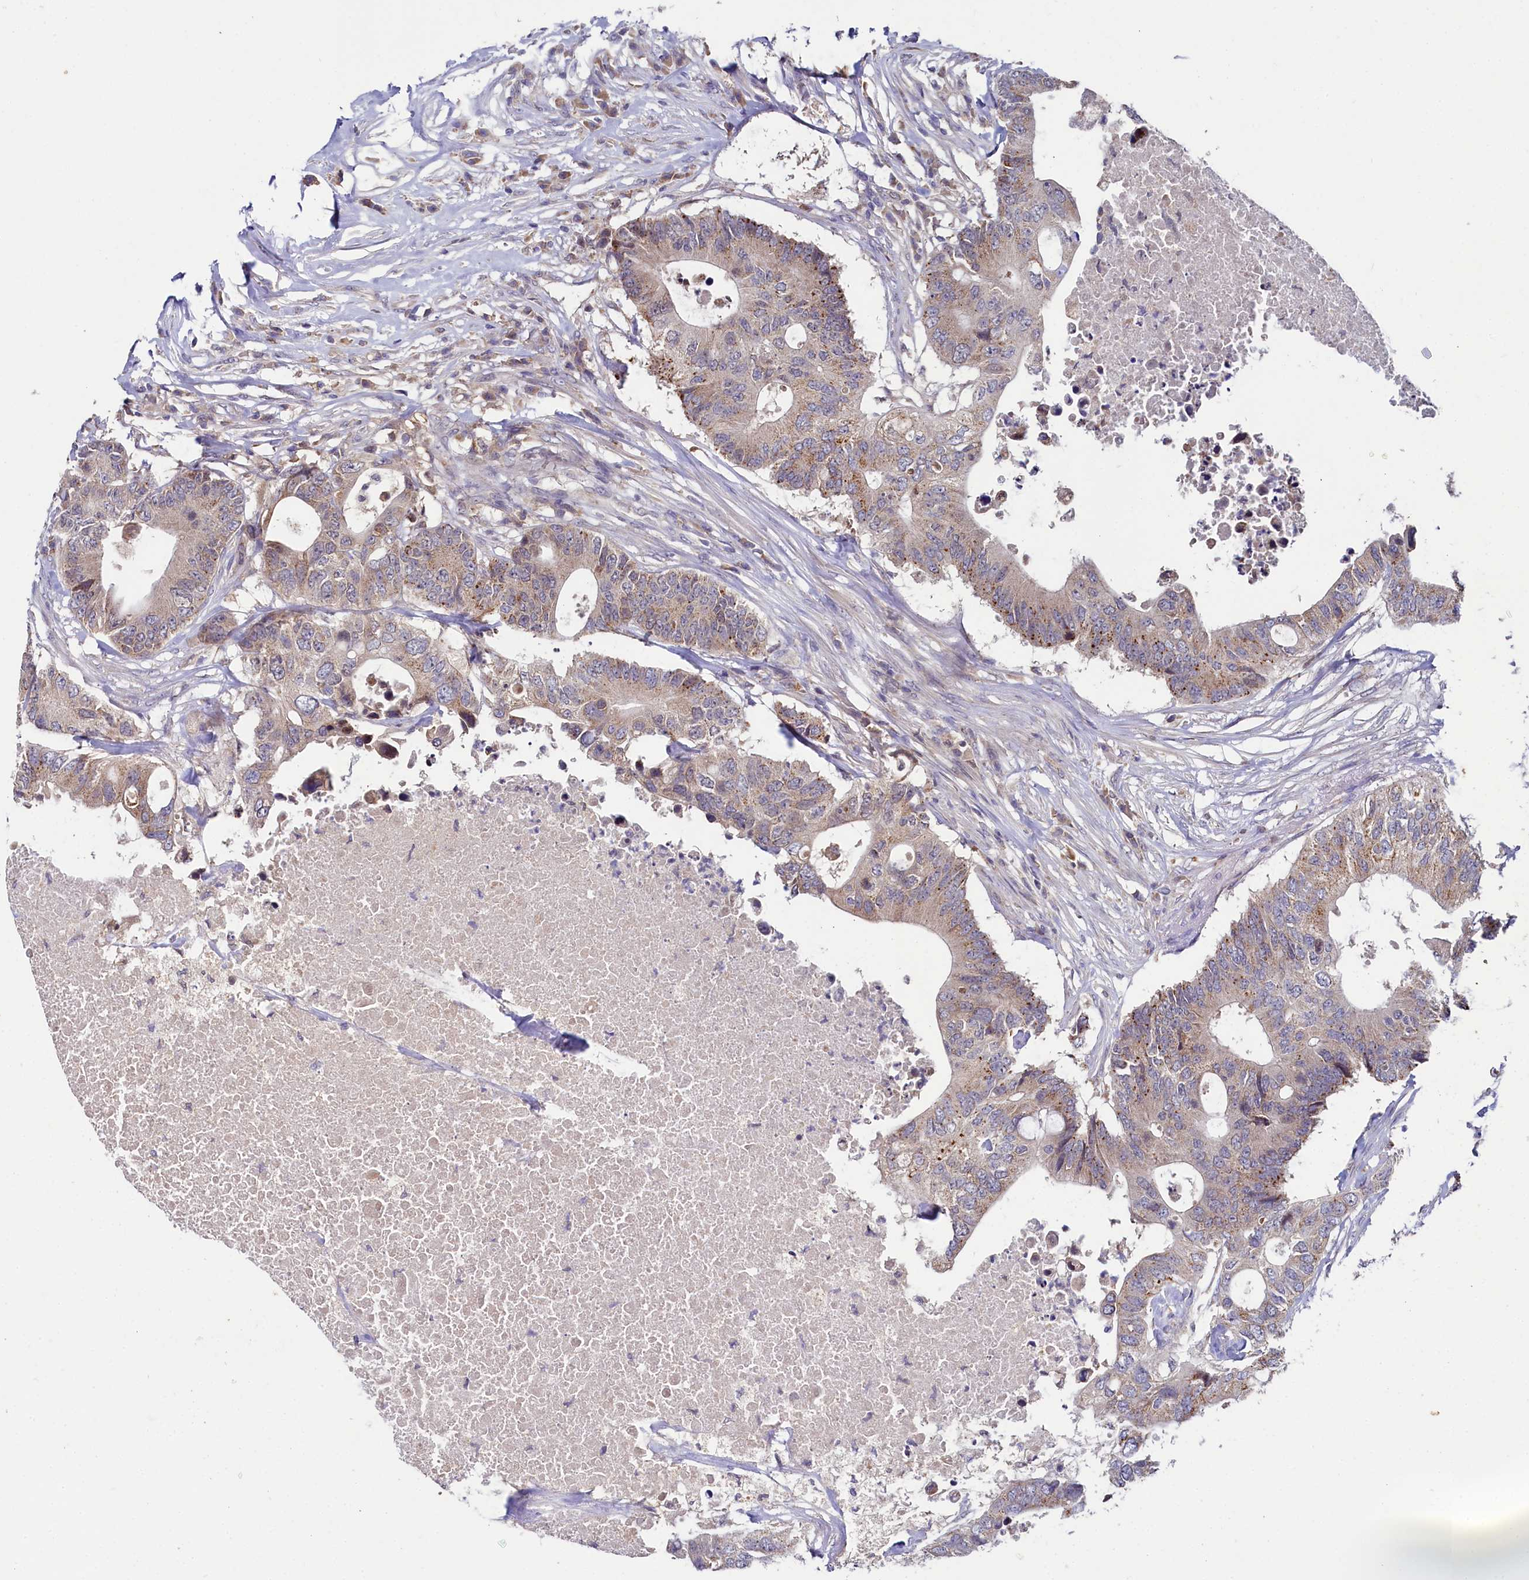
{"staining": {"intensity": "moderate", "quantity": "25%-75%", "location": "cytoplasmic/membranous"}, "tissue": "colorectal cancer", "cell_type": "Tumor cells", "image_type": "cancer", "snomed": [{"axis": "morphology", "description": "Adenocarcinoma, NOS"}, {"axis": "topography", "description": "Colon"}], "caption": "High-magnification brightfield microscopy of adenocarcinoma (colorectal) stained with DAB (brown) and counterstained with hematoxylin (blue). tumor cells exhibit moderate cytoplasmic/membranous positivity is identified in approximately25%-75% of cells. (brown staining indicates protein expression, while blue staining denotes nuclei).", "gene": "SPINK9", "patient": {"sex": "male", "age": 71}}